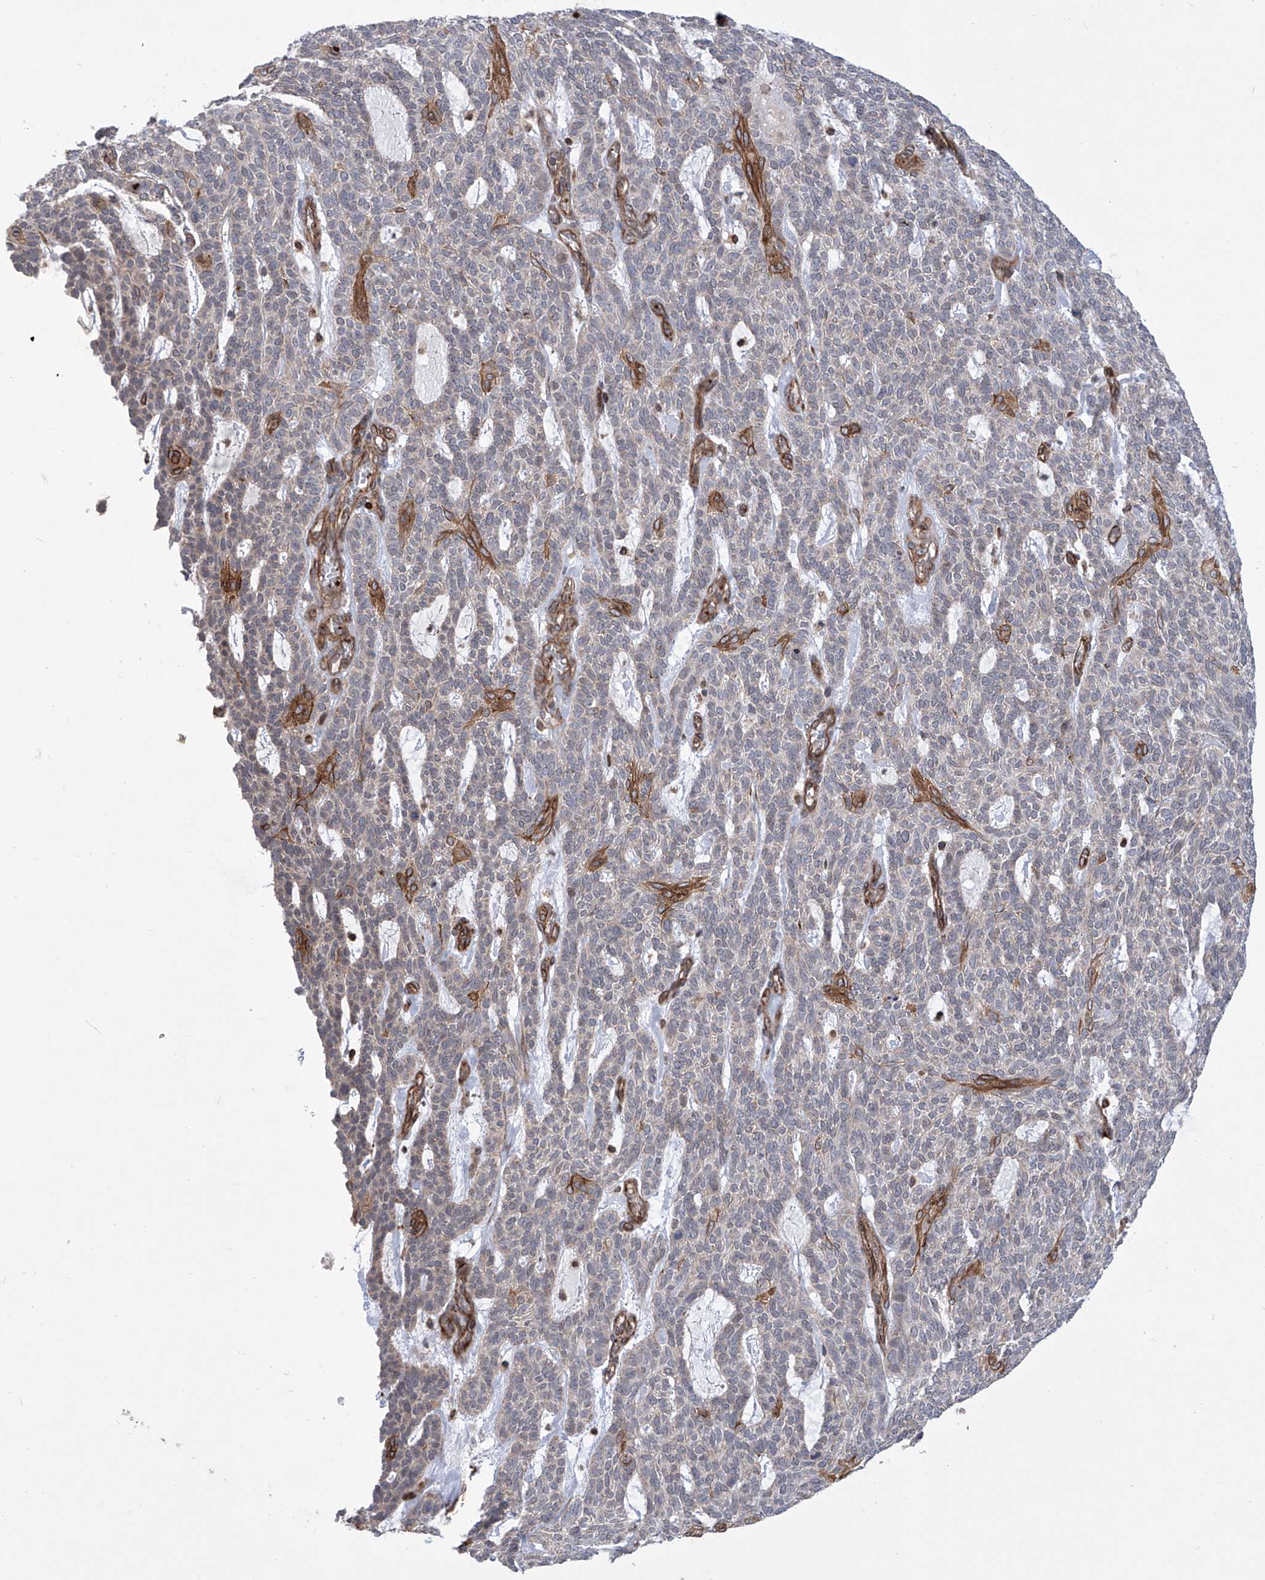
{"staining": {"intensity": "negative", "quantity": "none", "location": "none"}, "tissue": "skin cancer", "cell_type": "Tumor cells", "image_type": "cancer", "snomed": [{"axis": "morphology", "description": "Squamous cell carcinoma, NOS"}, {"axis": "topography", "description": "Skin"}], "caption": "A photomicrograph of skin cancer stained for a protein reveals no brown staining in tumor cells.", "gene": "APAF1", "patient": {"sex": "female", "age": 90}}